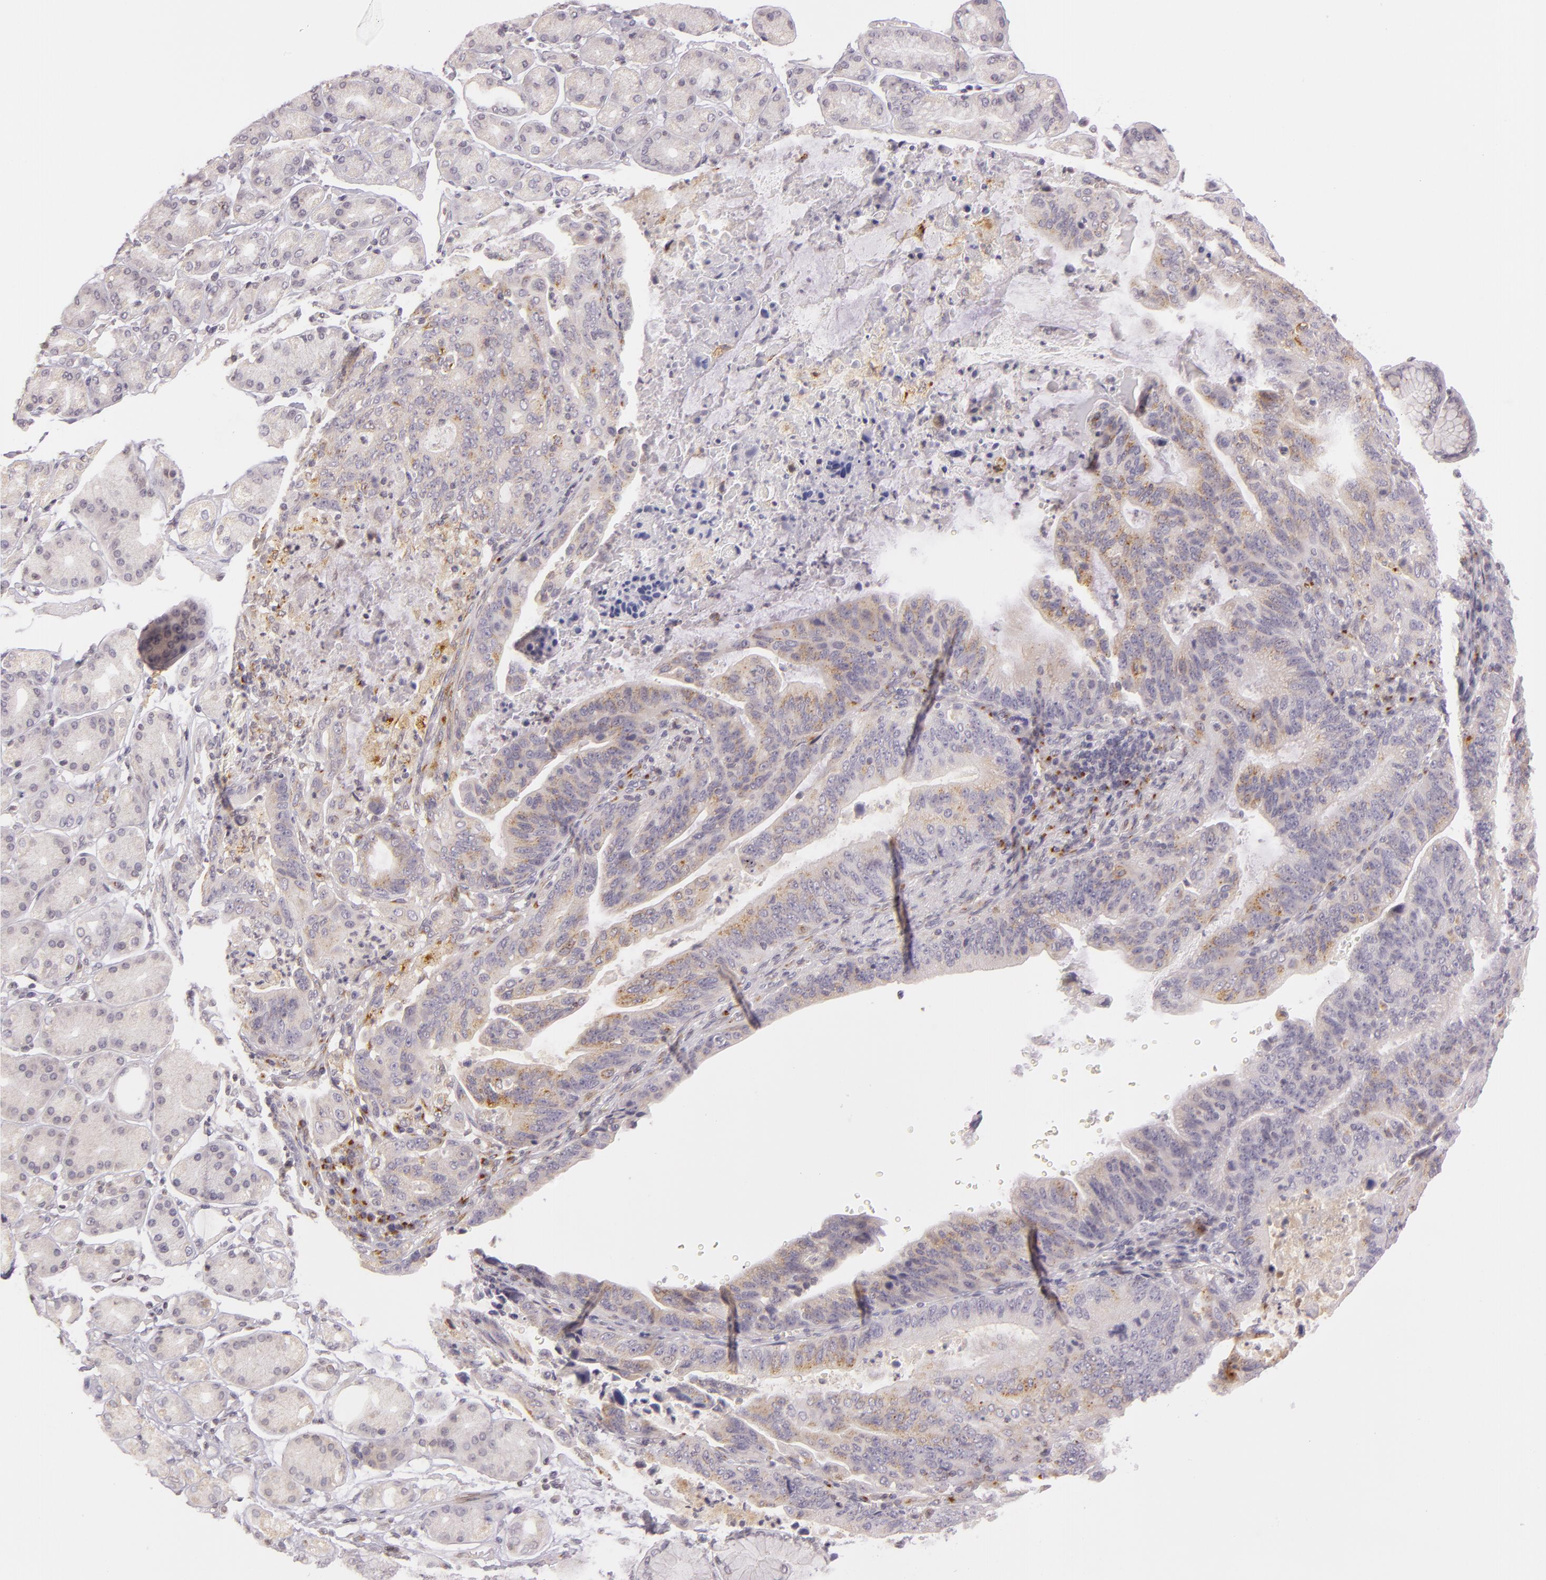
{"staining": {"intensity": "weak", "quantity": ">75%", "location": "cytoplasmic/membranous"}, "tissue": "stomach cancer", "cell_type": "Tumor cells", "image_type": "cancer", "snomed": [{"axis": "morphology", "description": "Adenocarcinoma, NOS"}, {"axis": "topography", "description": "Stomach, upper"}], "caption": "IHC of stomach cancer displays low levels of weak cytoplasmic/membranous expression in about >75% of tumor cells.", "gene": "LGMN", "patient": {"sex": "female", "age": 50}}